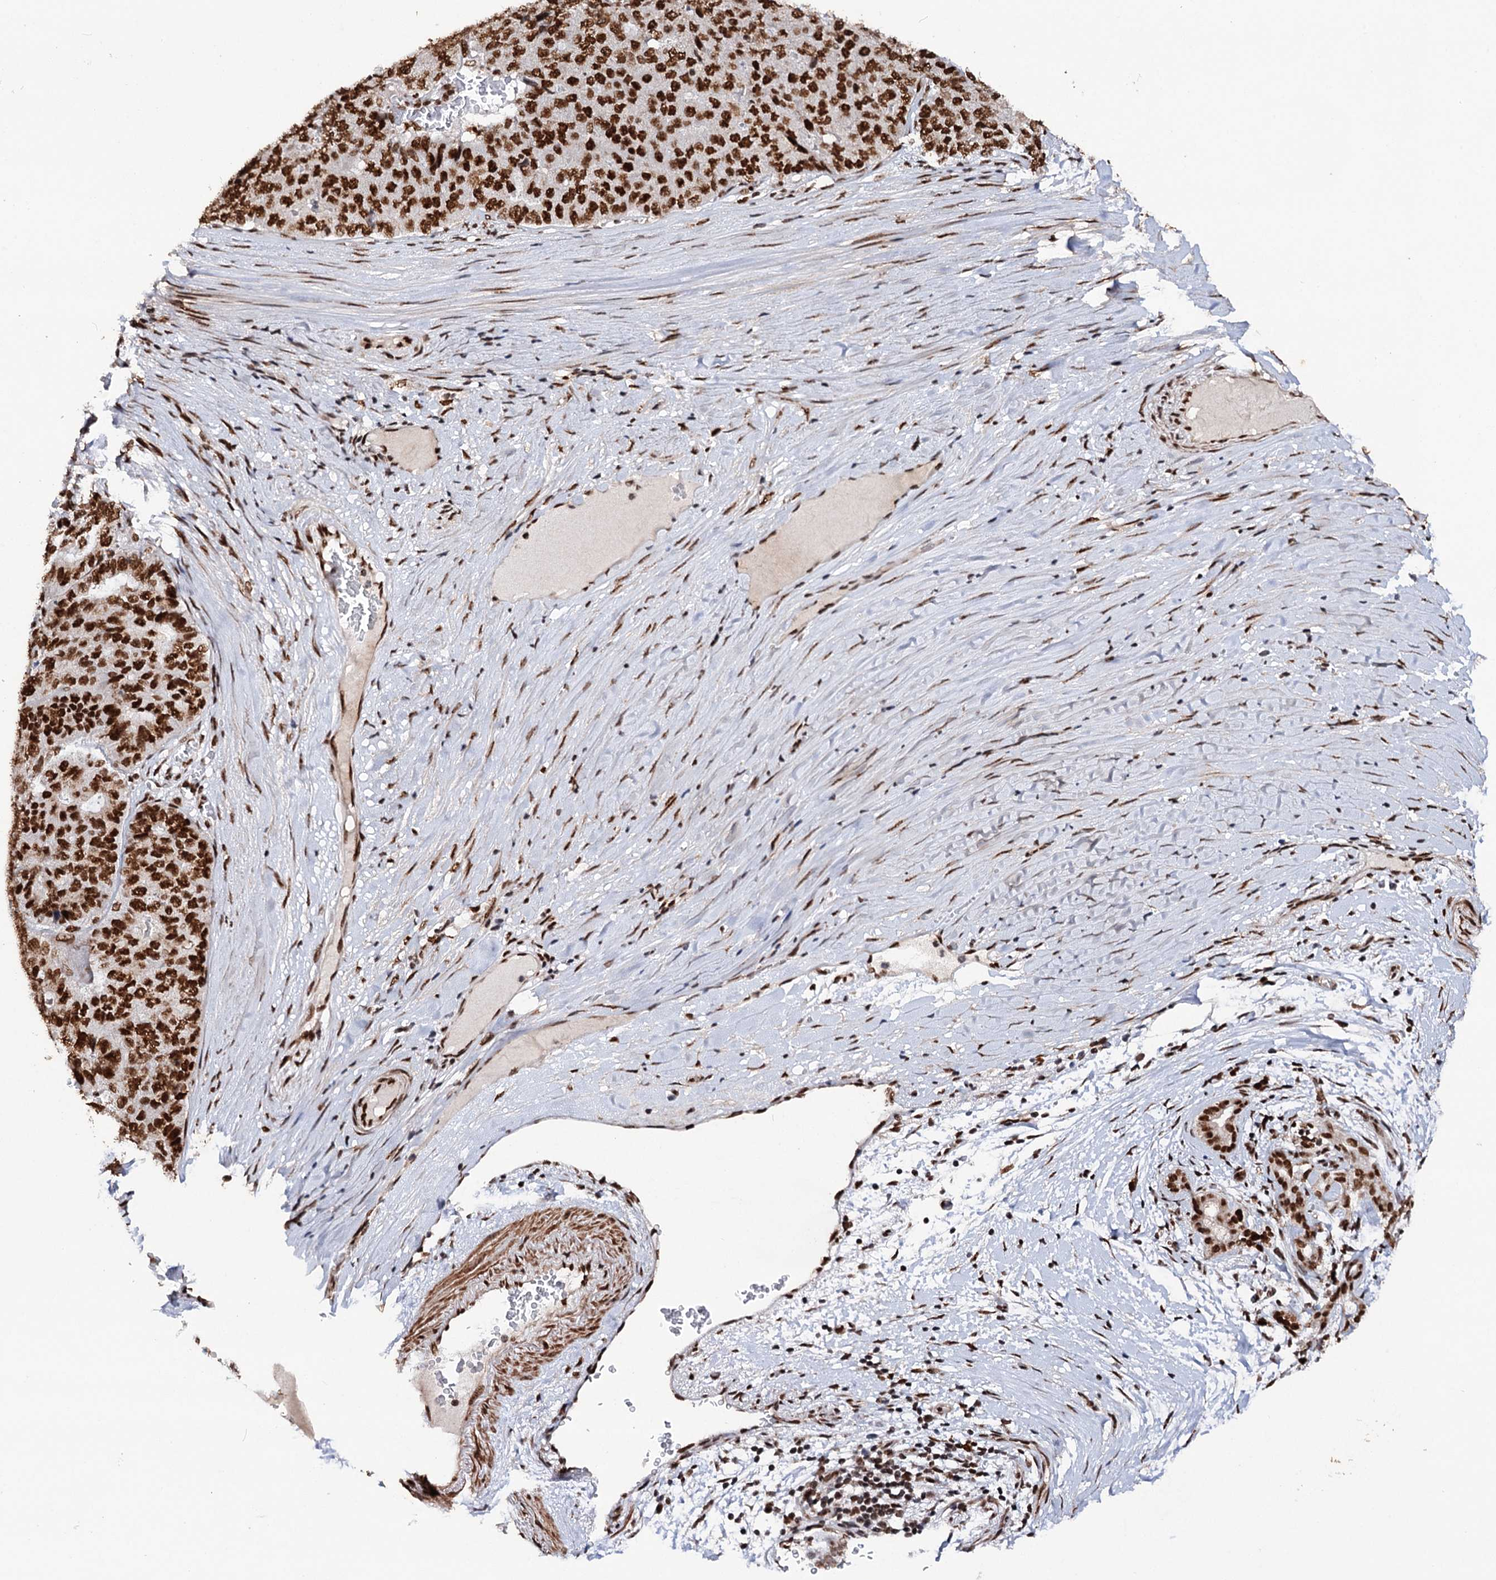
{"staining": {"intensity": "strong", "quantity": ">75%", "location": "nuclear"}, "tissue": "pancreatic cancer", "cell_type": "Tumor cells", "image_type": "cancer", "snomed": [{"axis": "morphology", "description": "Adenocarcinoma, NOS"}, {"axis": "topography", "description": "Pancreas"}], "caption": "Tumor cells display high levels of strong nuclear positivity in about >75% of cells in human adenocarcinoma (pancreatic). The protein is stained brown, and the nuclei are stained in blue (DAB IHC with brightfield microscopy, high magnification).", "gene": "MATR3", "patient": {"sex": "male", "age": 50}}